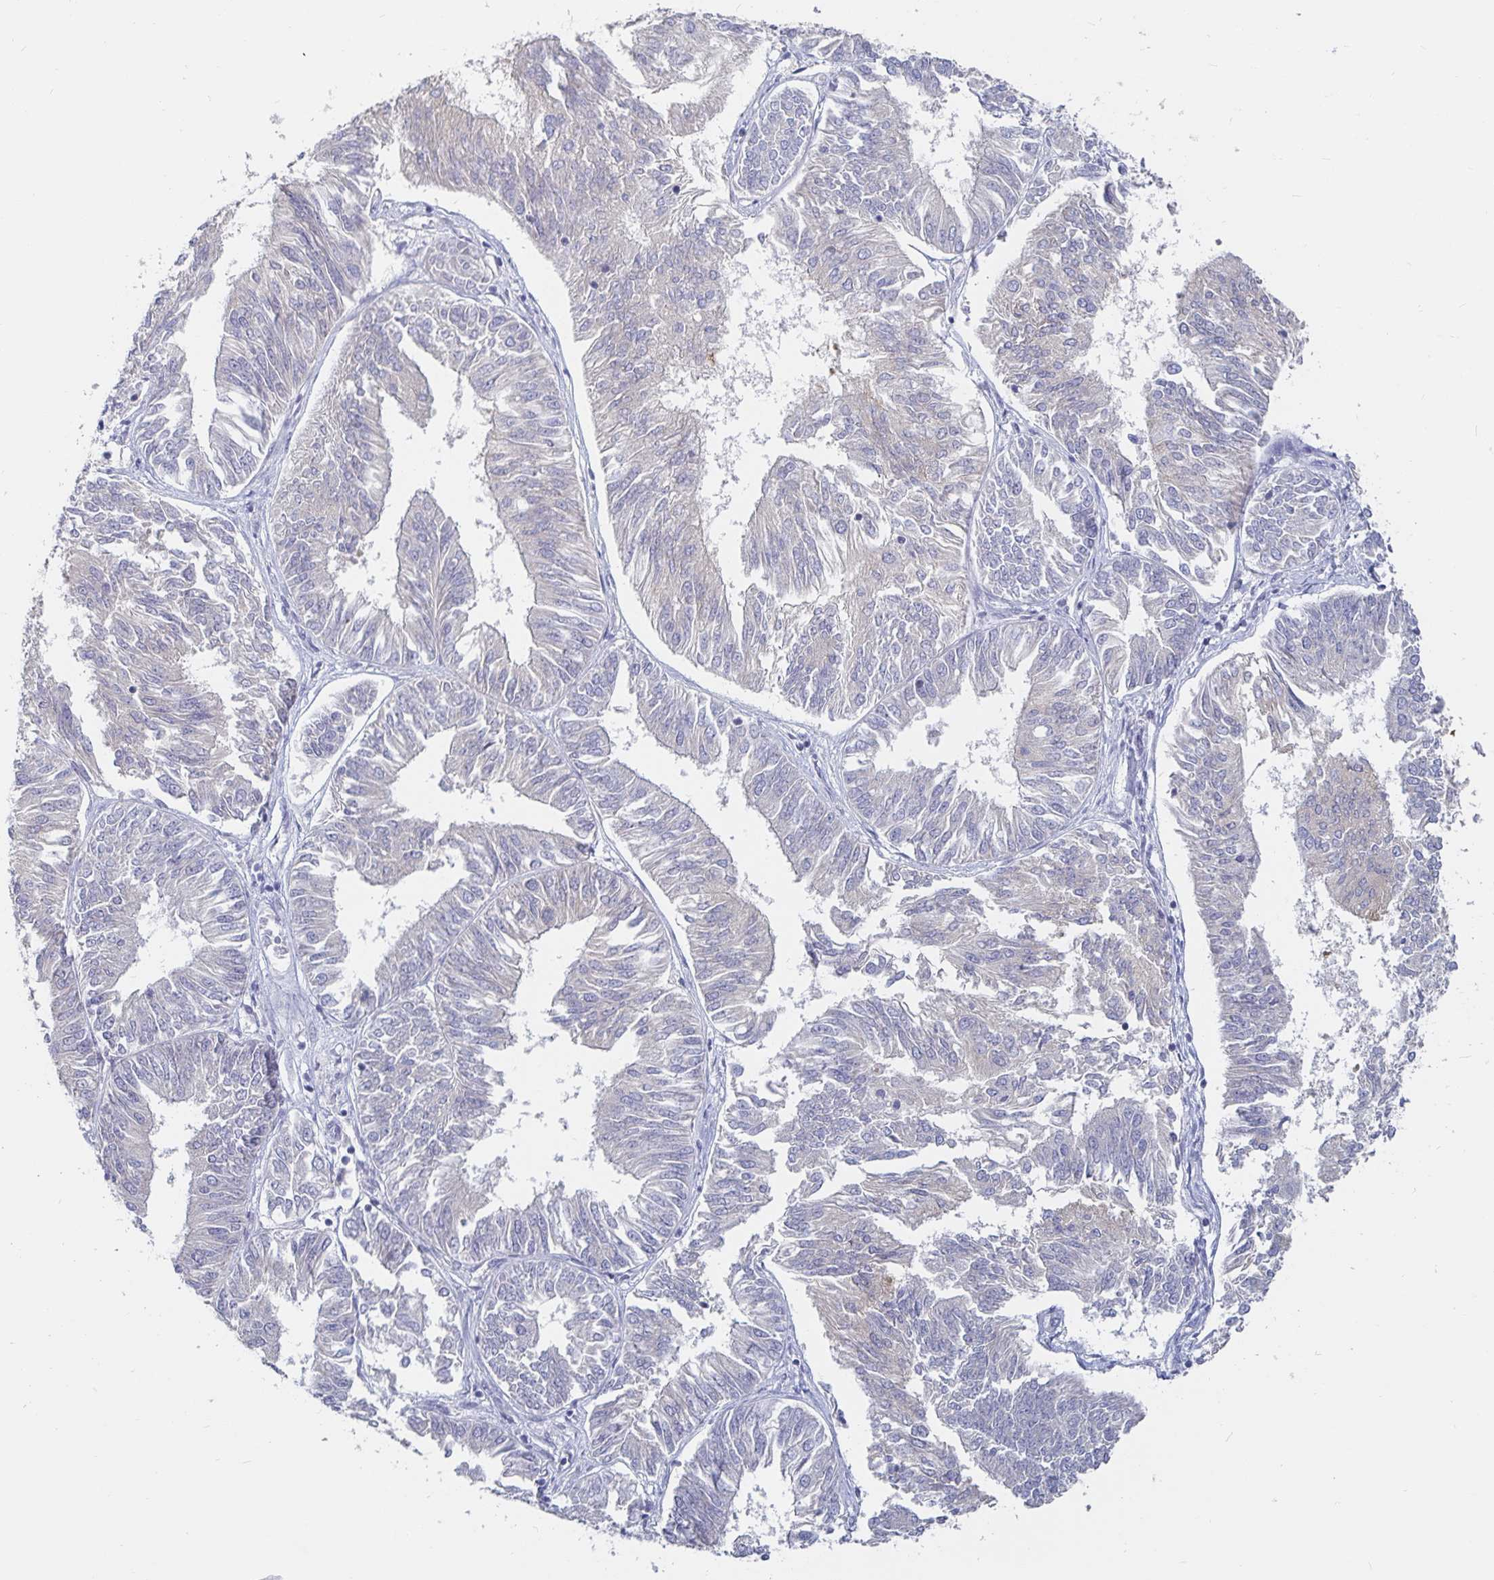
{"staining": {"intensity": "negative", "quantity": "none", "location": "none"}, "tissue": "endometrial cancer", "cell_type": "Tumor cells", "image_type": "cancer", "snomed": [{"axis": "morphology", "description": "Adenocarcinoma, NOS"}, {"axis": "topography", "description": "Endometrium"}], "caption": "IHC of human endometrial adenocarcinoma reveals no positivity in tumor cells.", "gene": "SPPL3", "patient": {"sex": "female", "age": 58}}